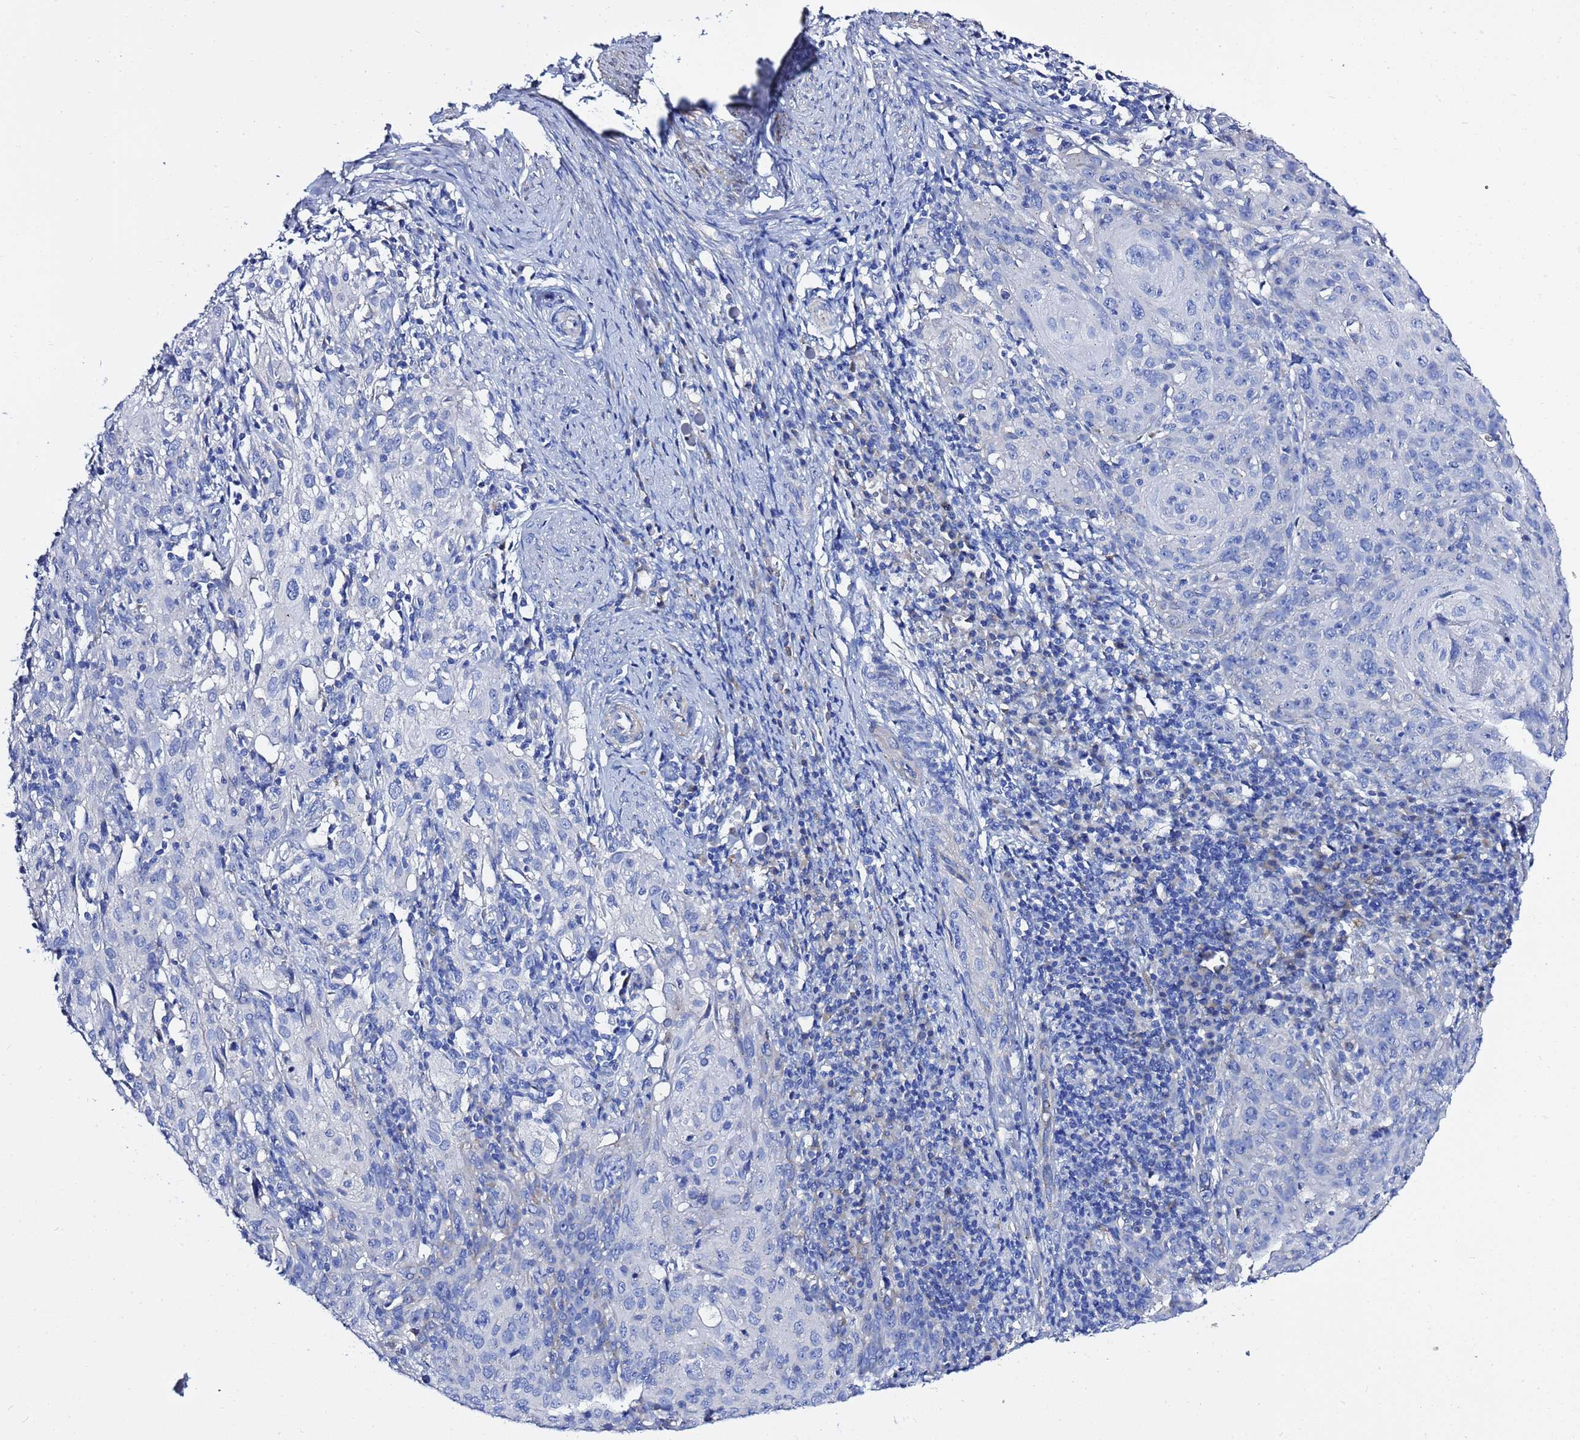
{"staining": {"intensity": "negative", "quantity": "none", "location": "none"}, "tissue": "cervical cancer", "cell_type": "Tumor cells", "image_type": "cancer", "snomed": [{"axis": "morphology", "description": "Squamous cell carcinoma, NOS"}, {"axis": "topography", "description": "Cervix"}], "caption": "Cervical cancer (squamous cell carcinoma) stained for a protein using IHC reveals no expression tumor cells.", "gene": "USP18", "patient": {"sex": "female", "age": 50}}